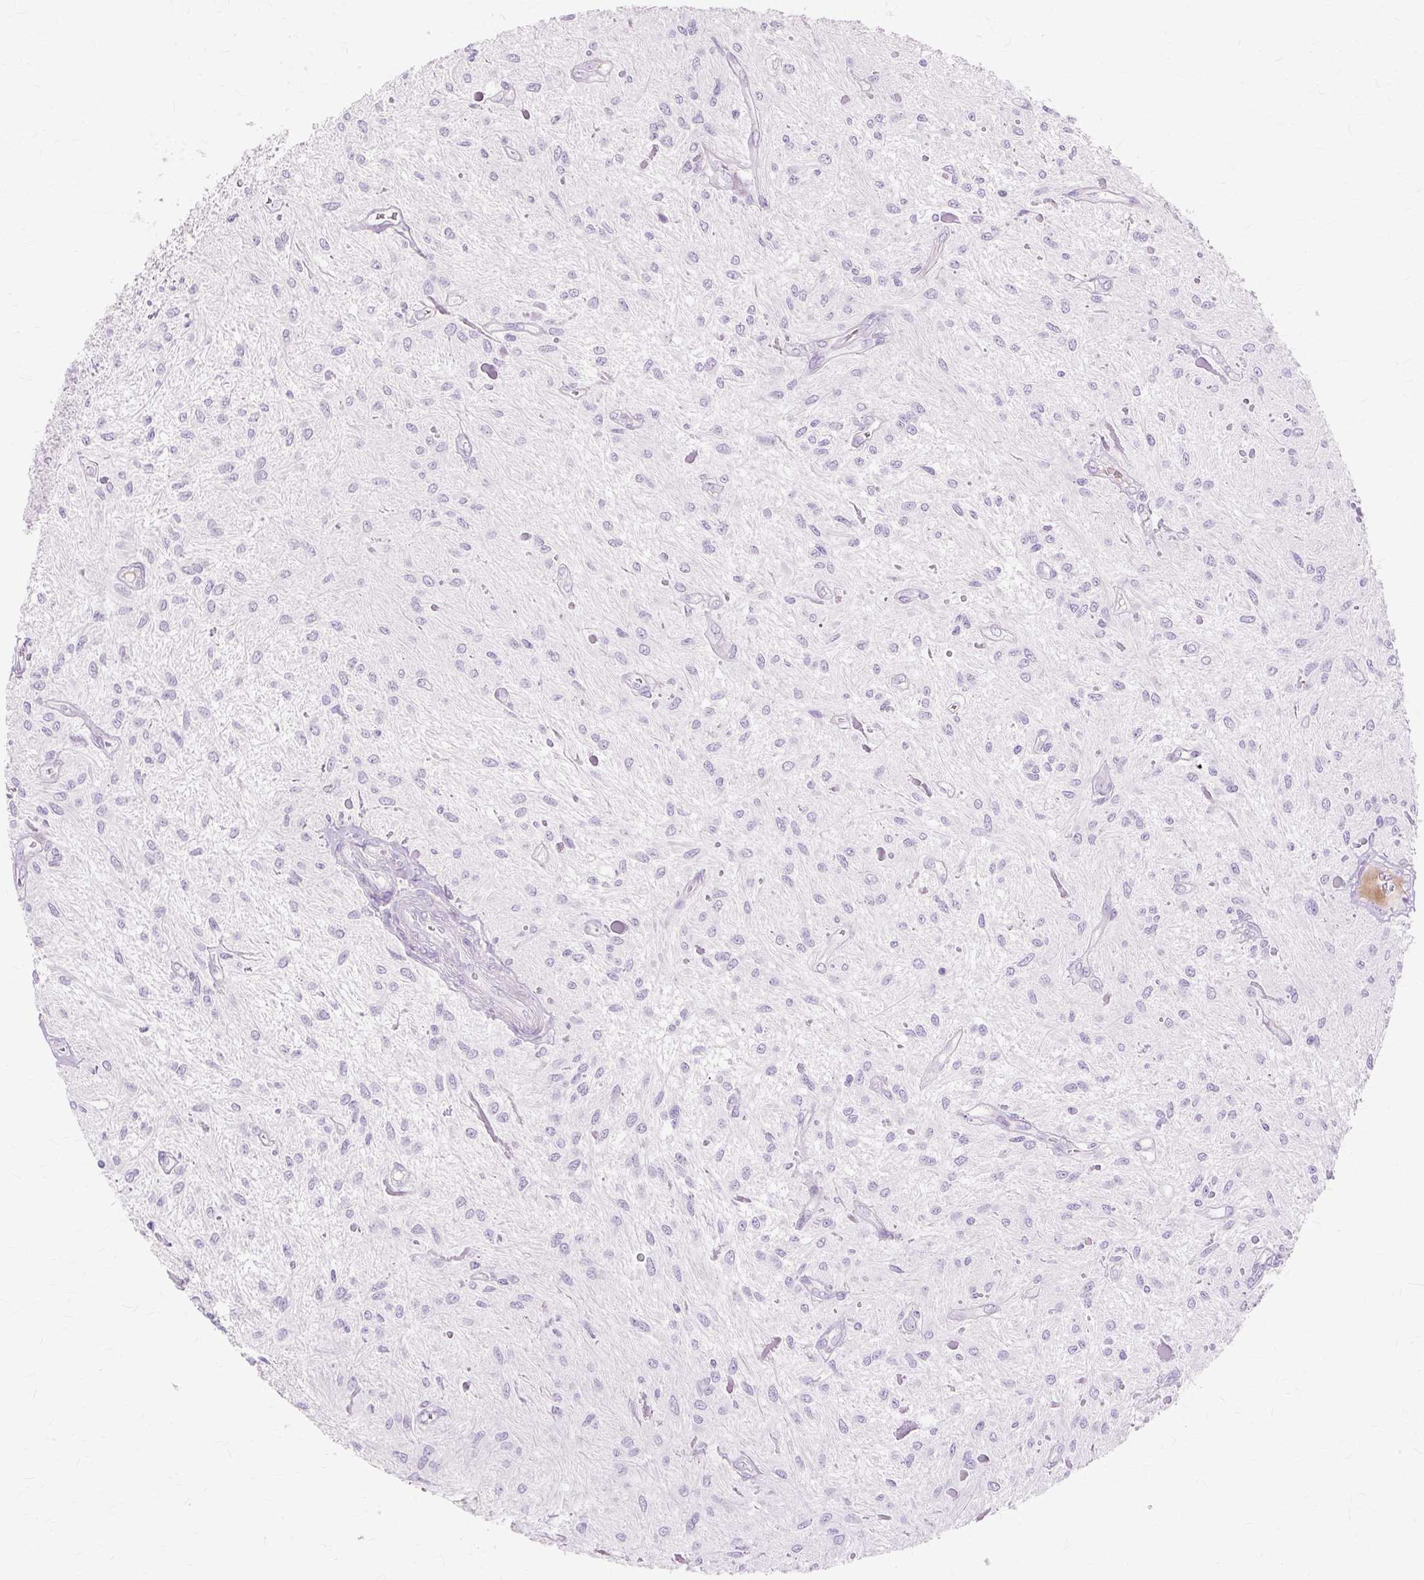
{"staining": {"intensity": "negative", "quantity": "none", "location": "none"}, "tissue": "glioma", "cell_type": "Tumor cells", "image_type": "cancer", "snomed": [{"axis": "morphology", "description": "Glioma, malignant, Low grade"}, {"axis": "topography", "description": "Cerebellum"}], "caption": "Immunohistochemical staining of human malignant low-grade glioma shows no significant expression in tumor cells. (DAB (3,3'-diaminobenzidine) immunohistochemistry with hematoxylin counter stain).", "gene": "IRX2", "patient": {"sex": "female", "age": 14}}